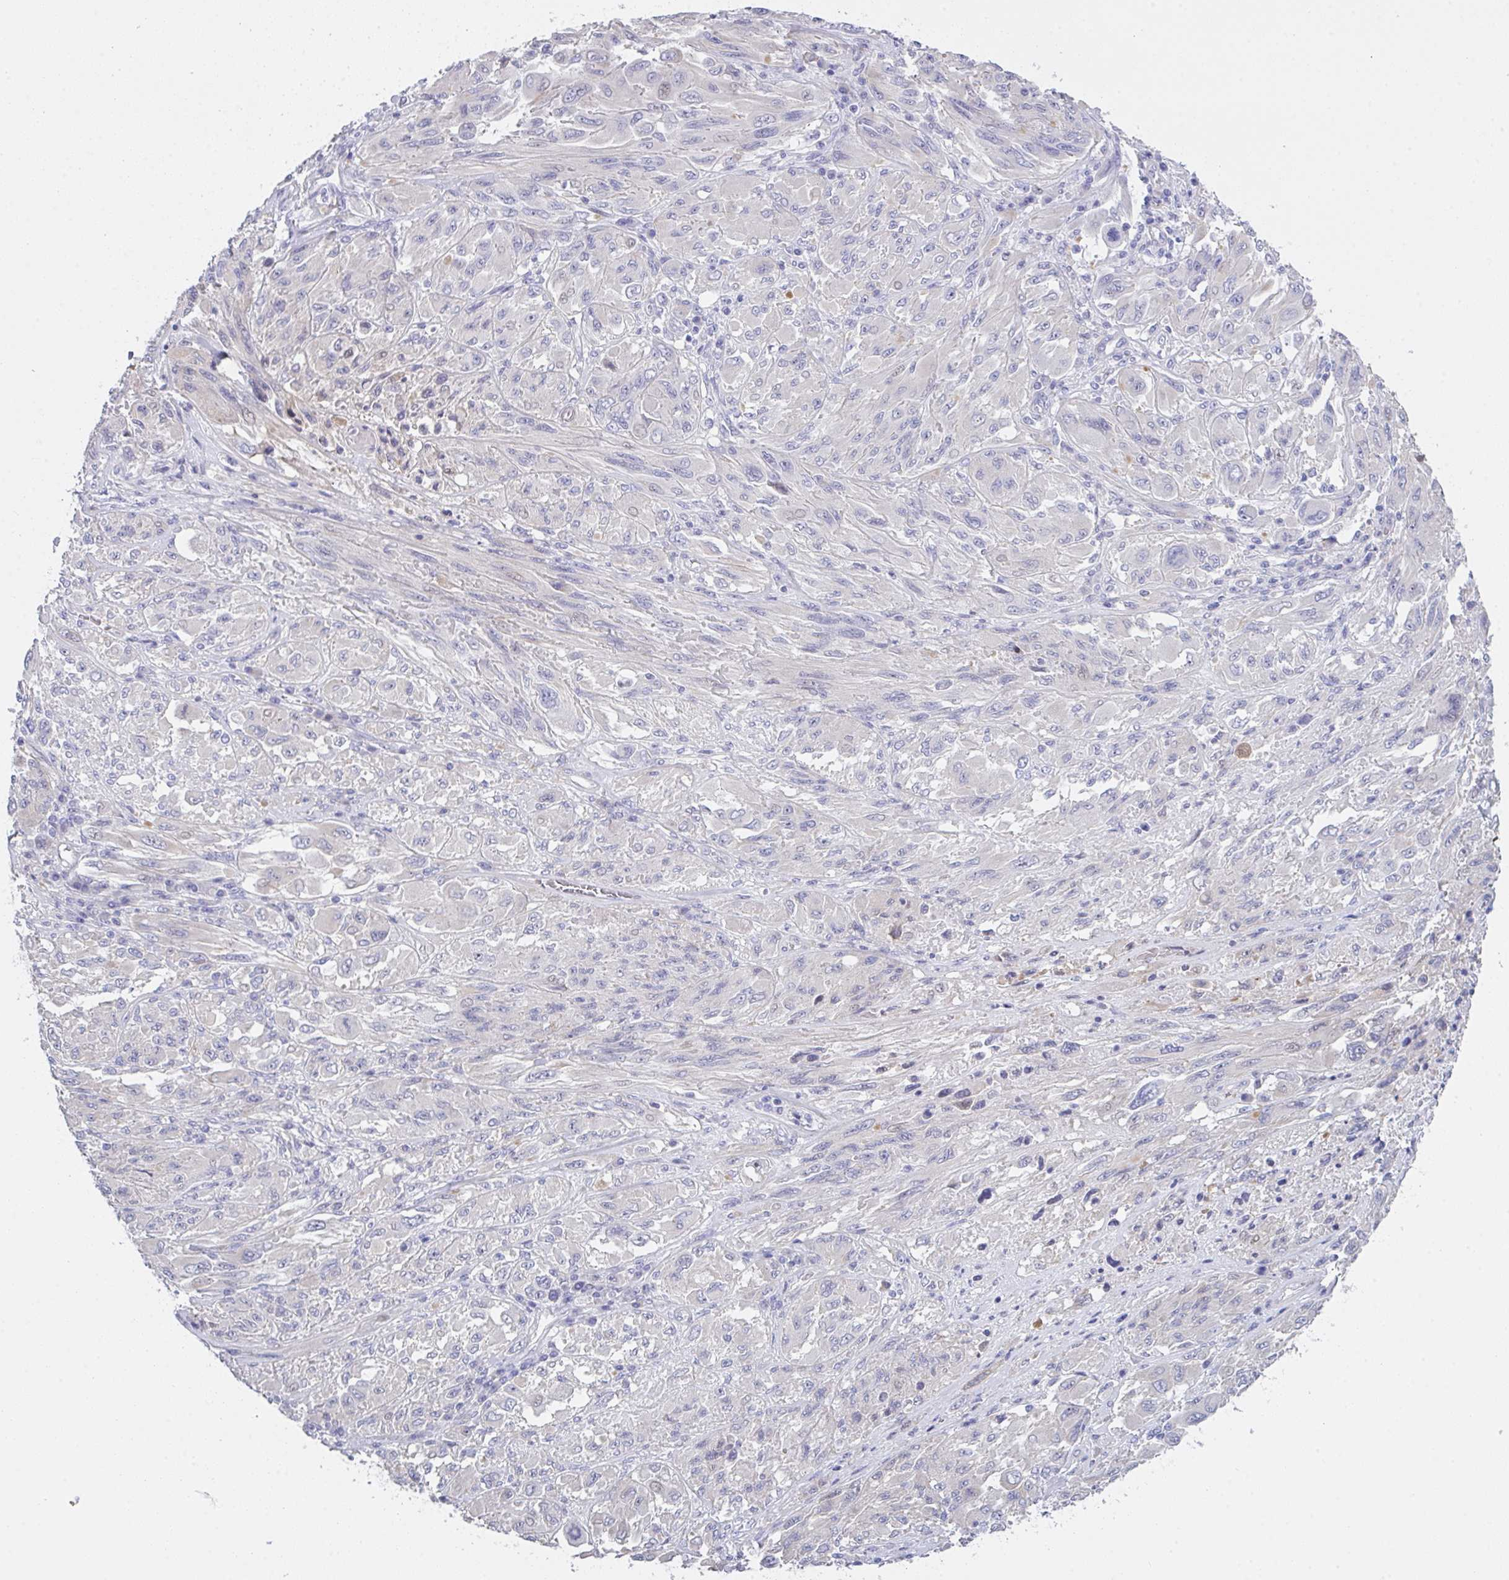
{"staining": {"intensity": "negative", "quantity": "none", "location": "none"}, "tissue": "melanoma", "cell_type": "Tumor cells", "image_type": "cancer", "snomed": [{"axis": "morphology", "description": "Malignant melanoma, NOS"}, {"axis": "topography", "description": "Skin"}], "caption": "The immunohistochemistry photomicrograph has no significant expression in tumor cells of melanoma tissue.", "gene": "FBXO47", "patient": {"sex": "female", "age": 91}}